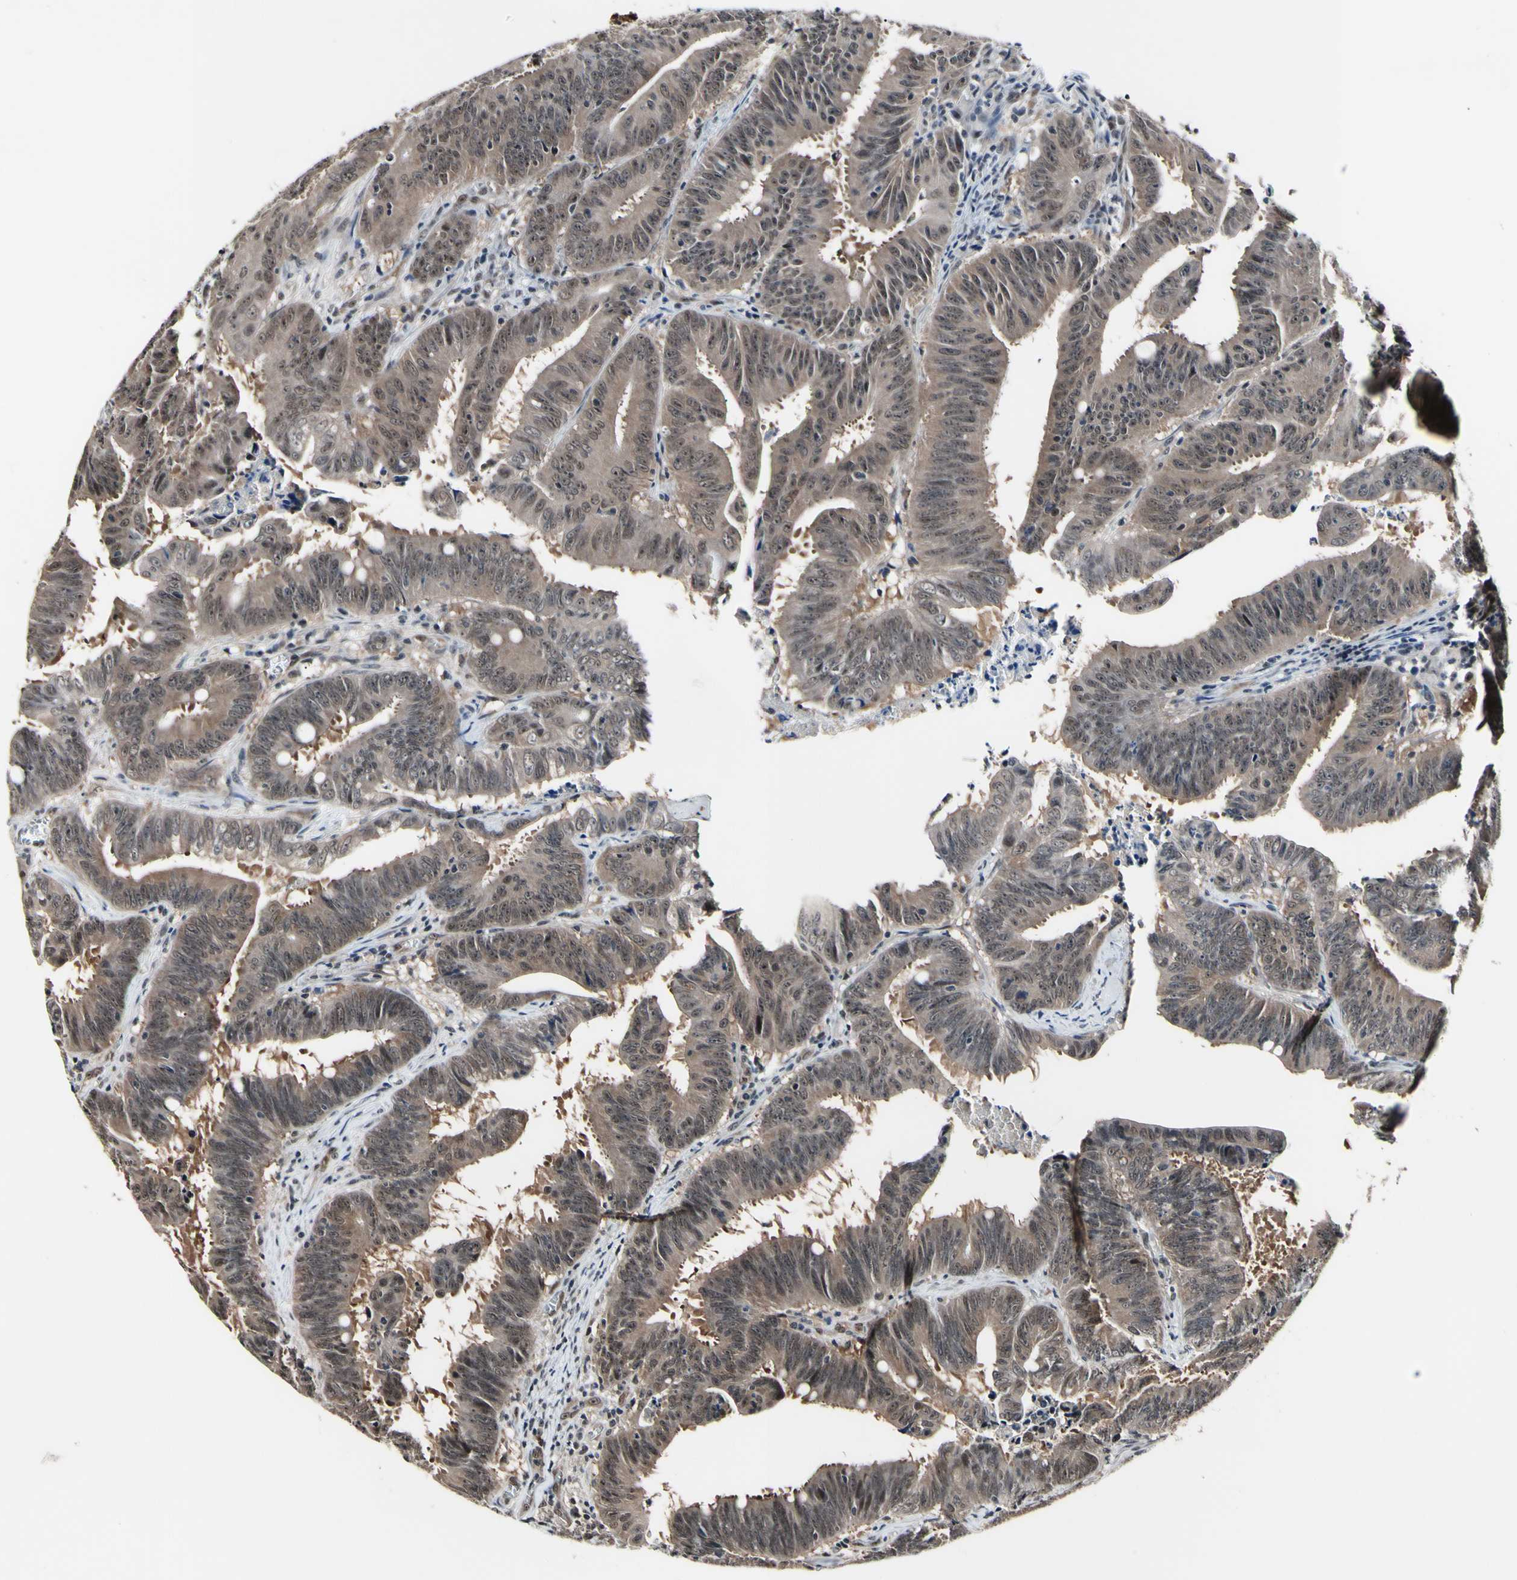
{"staining": {"intensity": "weak", "quantity": ">75%", "location": "cytoplasmic/membranous"}, "tissue": "colorectal cancer", "cell_type": "Tumor cells", "image_type": "cancer", "snomed": [{"axis": "morphology", "description": "Adenocarcinoma, NOS"}, {"axis": "topography", "description": "Colon"}], "caption": "Immunohistochemistry (IHC) of colorectal cancer displays low levels of weak cytoplasmic/membranous expression in approximately >75% of tumor cells. The staining is performed using DAB (3,3'-diaminobenzidine) brown chromogen to label protein expression. The nuclei are counter-stained blue using hematoxylin.", "gene": "PSMD10", "patient": {"sex": "male", "age": 45}}